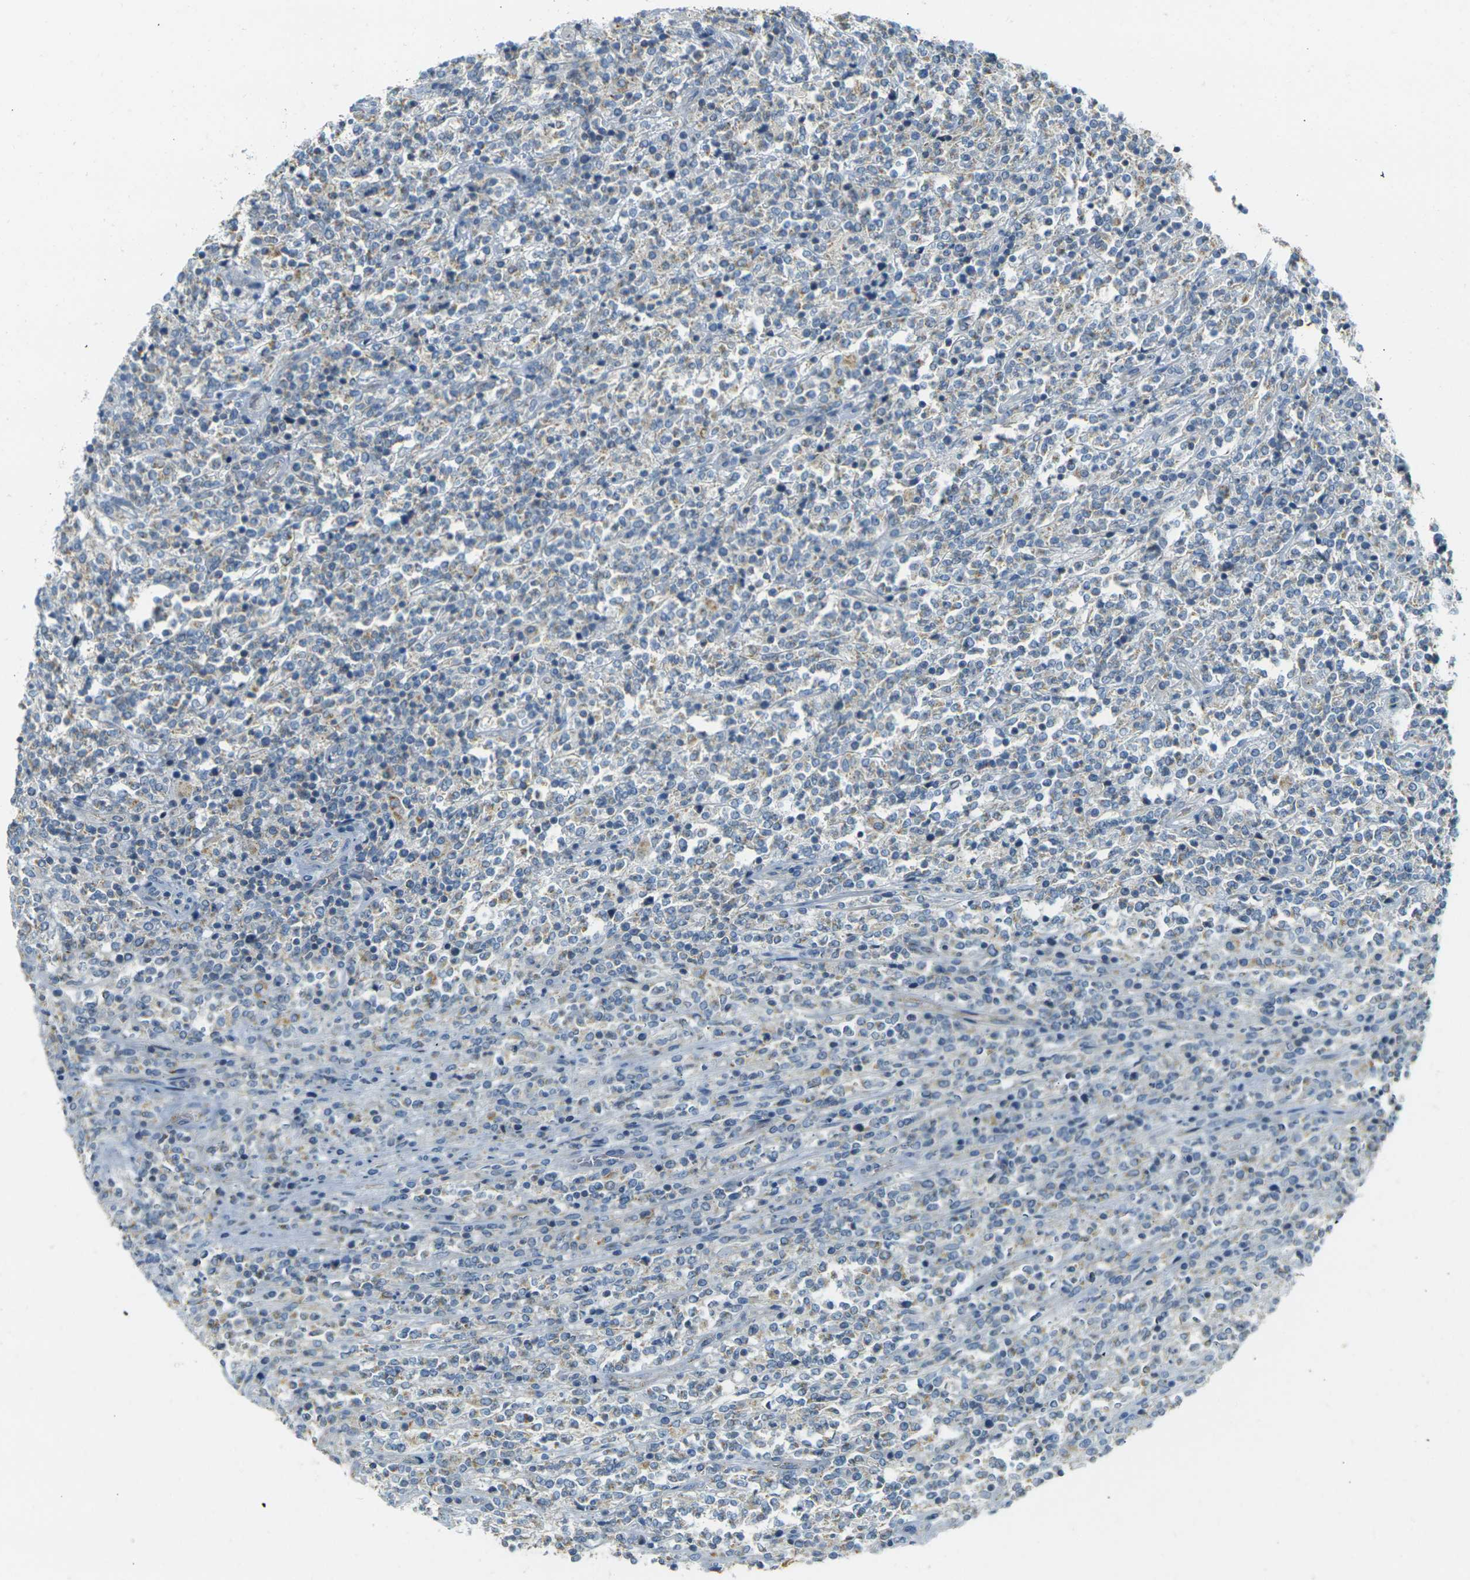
{"staining": {"intensity": "weak", "quantity": "<25%", "location": "cytoplasmic/membranous"}, "tissue": "lymphoma", "cell_type": "Tumor cells", "image_type": "cancer", "snomed": [{"axis": "morphology", "description": "Malignant lymphoma, non-Hodgkin's type, High grade"}, {"axis": "topography", "description": "Soft tissue"}], "caption": "Immunohistochemistry (IHC) histopathology image of malignant lymphoma, non-Hodgkin's type (high-grade) stained for a protein (brown), which exhibits no positivity in tumor cells.", "gene": "PARD6B", "patient": {"sex": "male", "age": 18}}